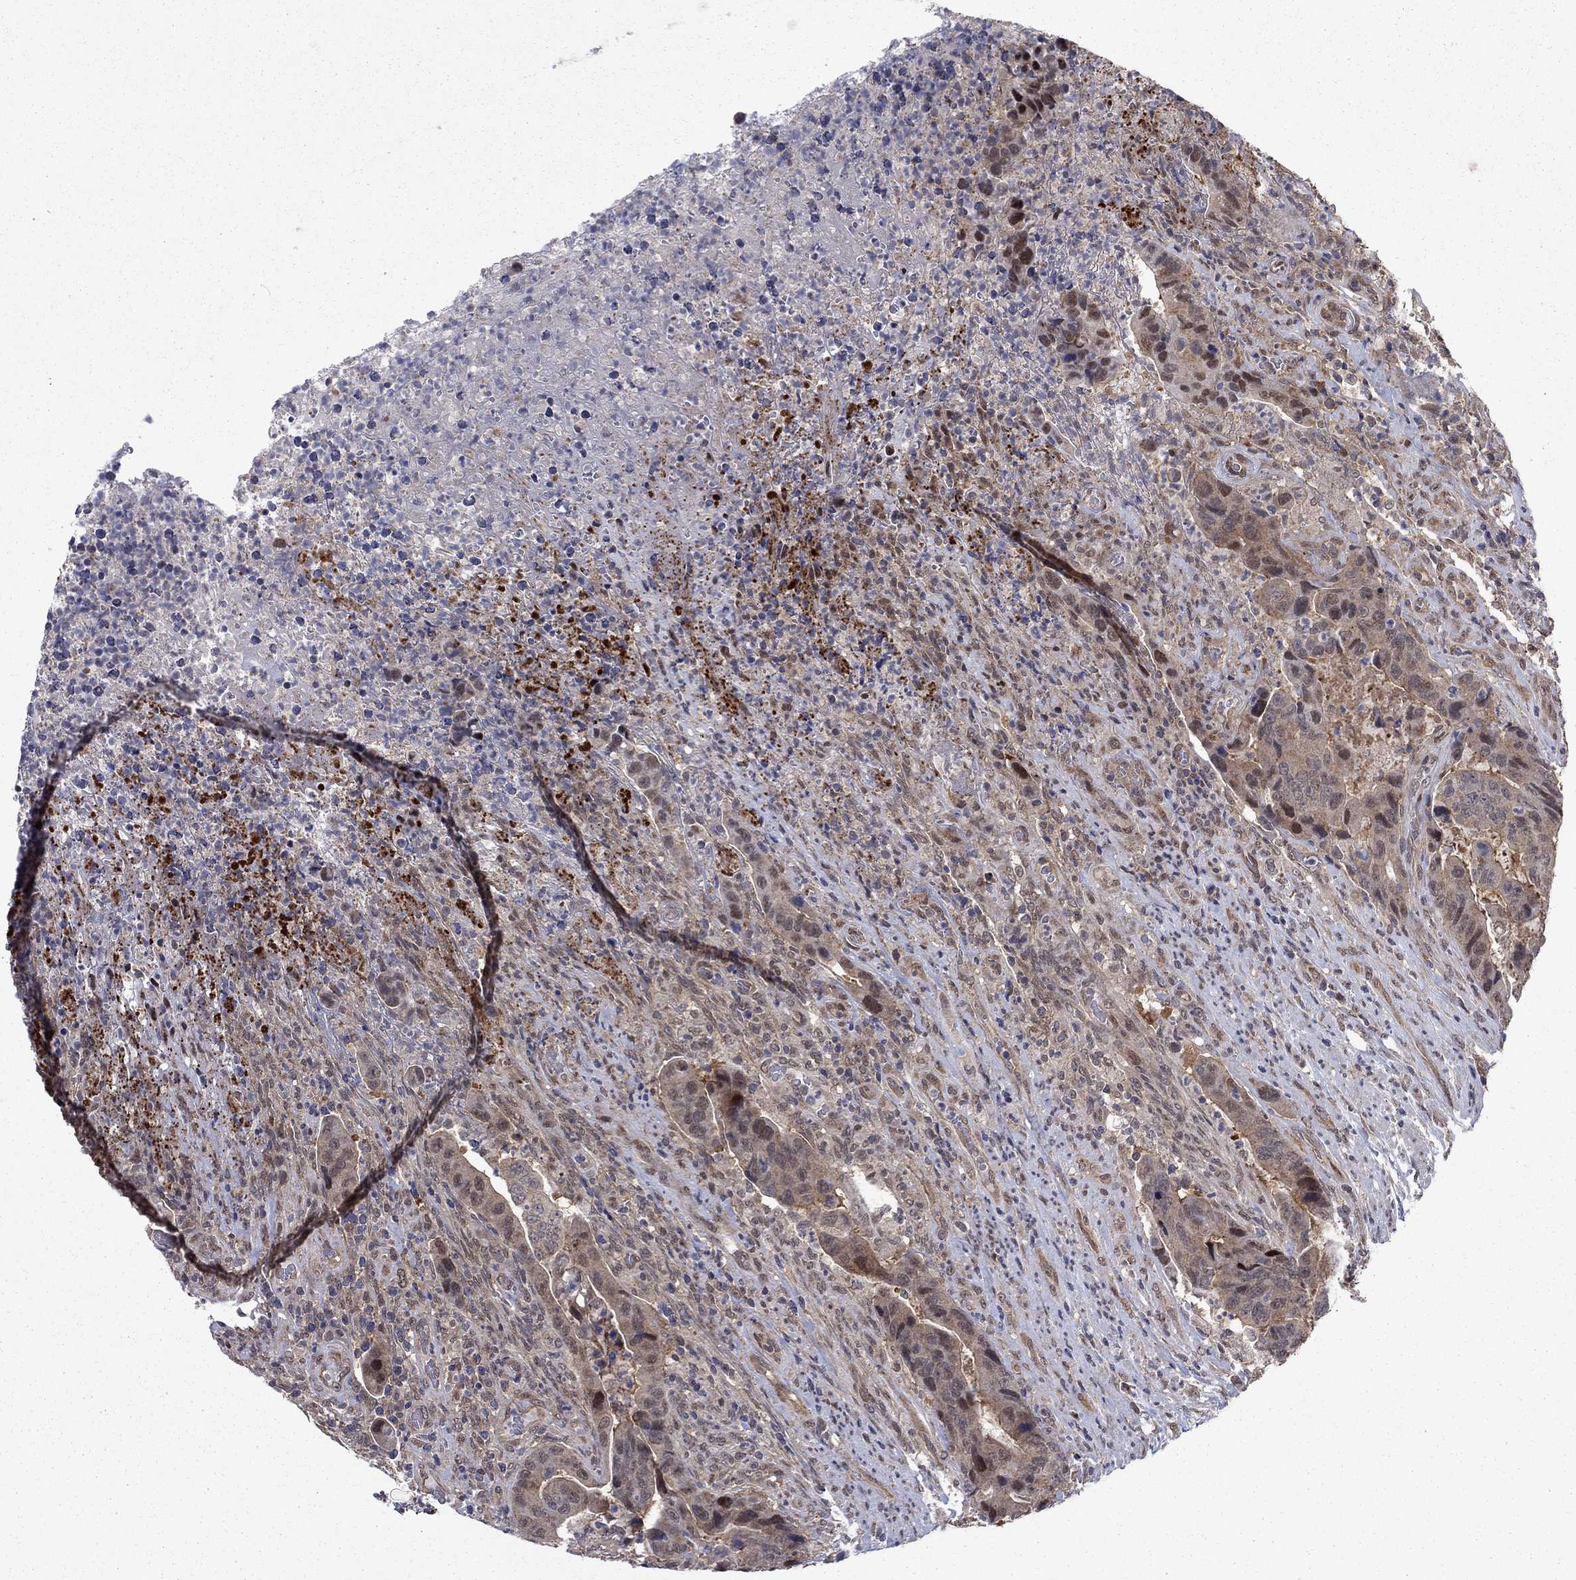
{"staining": {"intensity": "weak", "quantity": ">75%", "location": "cytoplasmic/membranous"}, "tissue": "colorectal cancer", "cell_type": "Tumor cells", "image_type": "cancer", "snomed": [{"axis": "morphology", "description": "Adenocarcinoma, NOS"}, {"axis": "topography", "description": "Colon"}], "caption": "A brown stain highlights weak cytoplasmic/membranous positivity of a protein in human colorectal cancer tumor cells.", "gene": "PSMC1", "patient": {"sex": "female", "age": 56}}